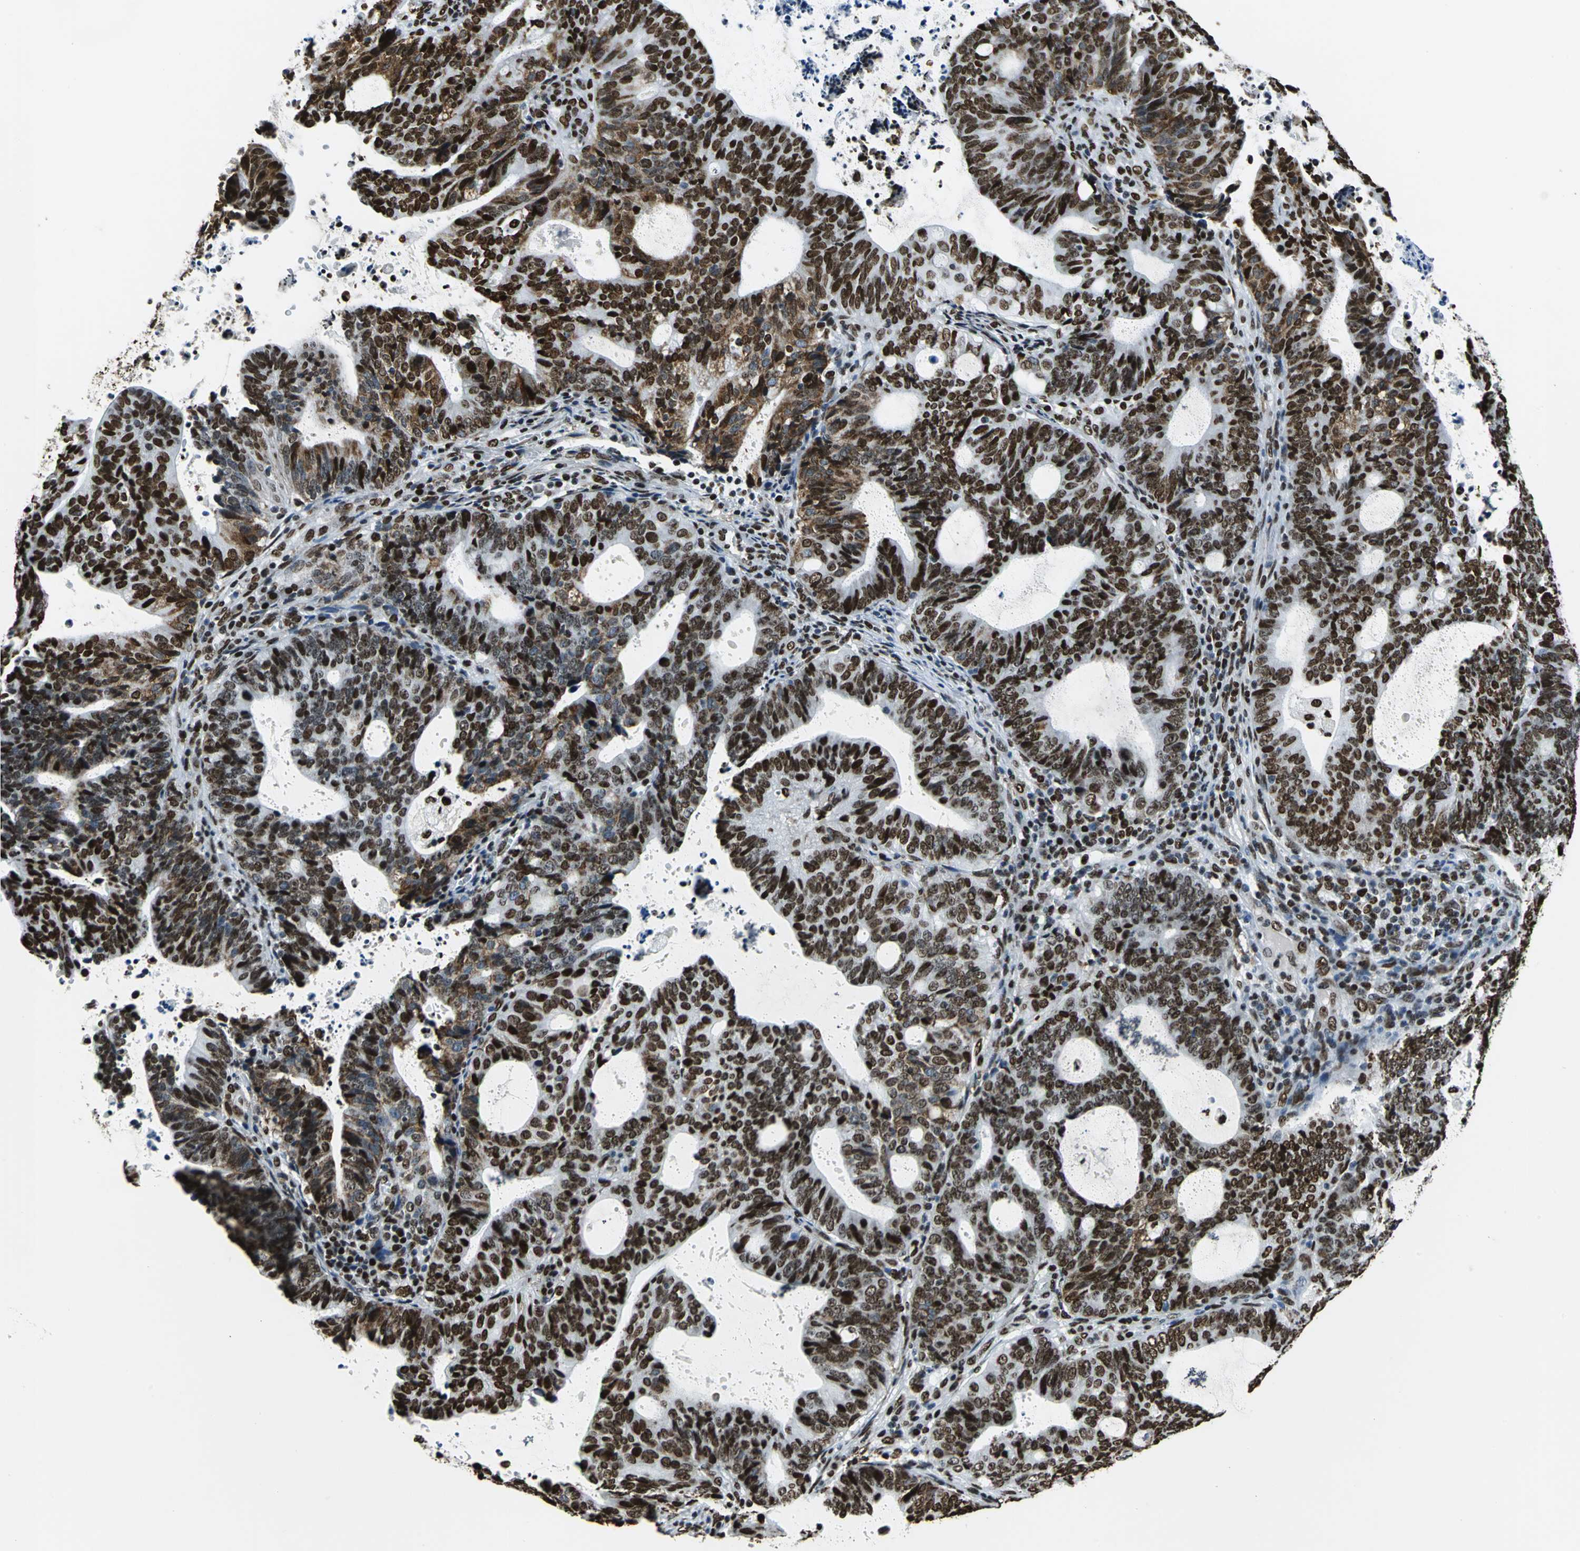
{"staining": {"intensity": "strong", "quantity": ">75%", "location": "nuclear"}, "tissue": "endometrial cancer", "cell_type": "Tumor cells", "image_type": "cancer", "snomed": [{"axis": "morphology", "description": "Adenocarcinoma, NOS"}, {"axis": "topography", "description": "Uterus"}], "caption": "Tumor cells demonstrate high levels of strong nuclear staining in about >75% of cells in endometrial cancer.", "gene": "APEX1", "patient": {"sex": "female", "age": 83}}